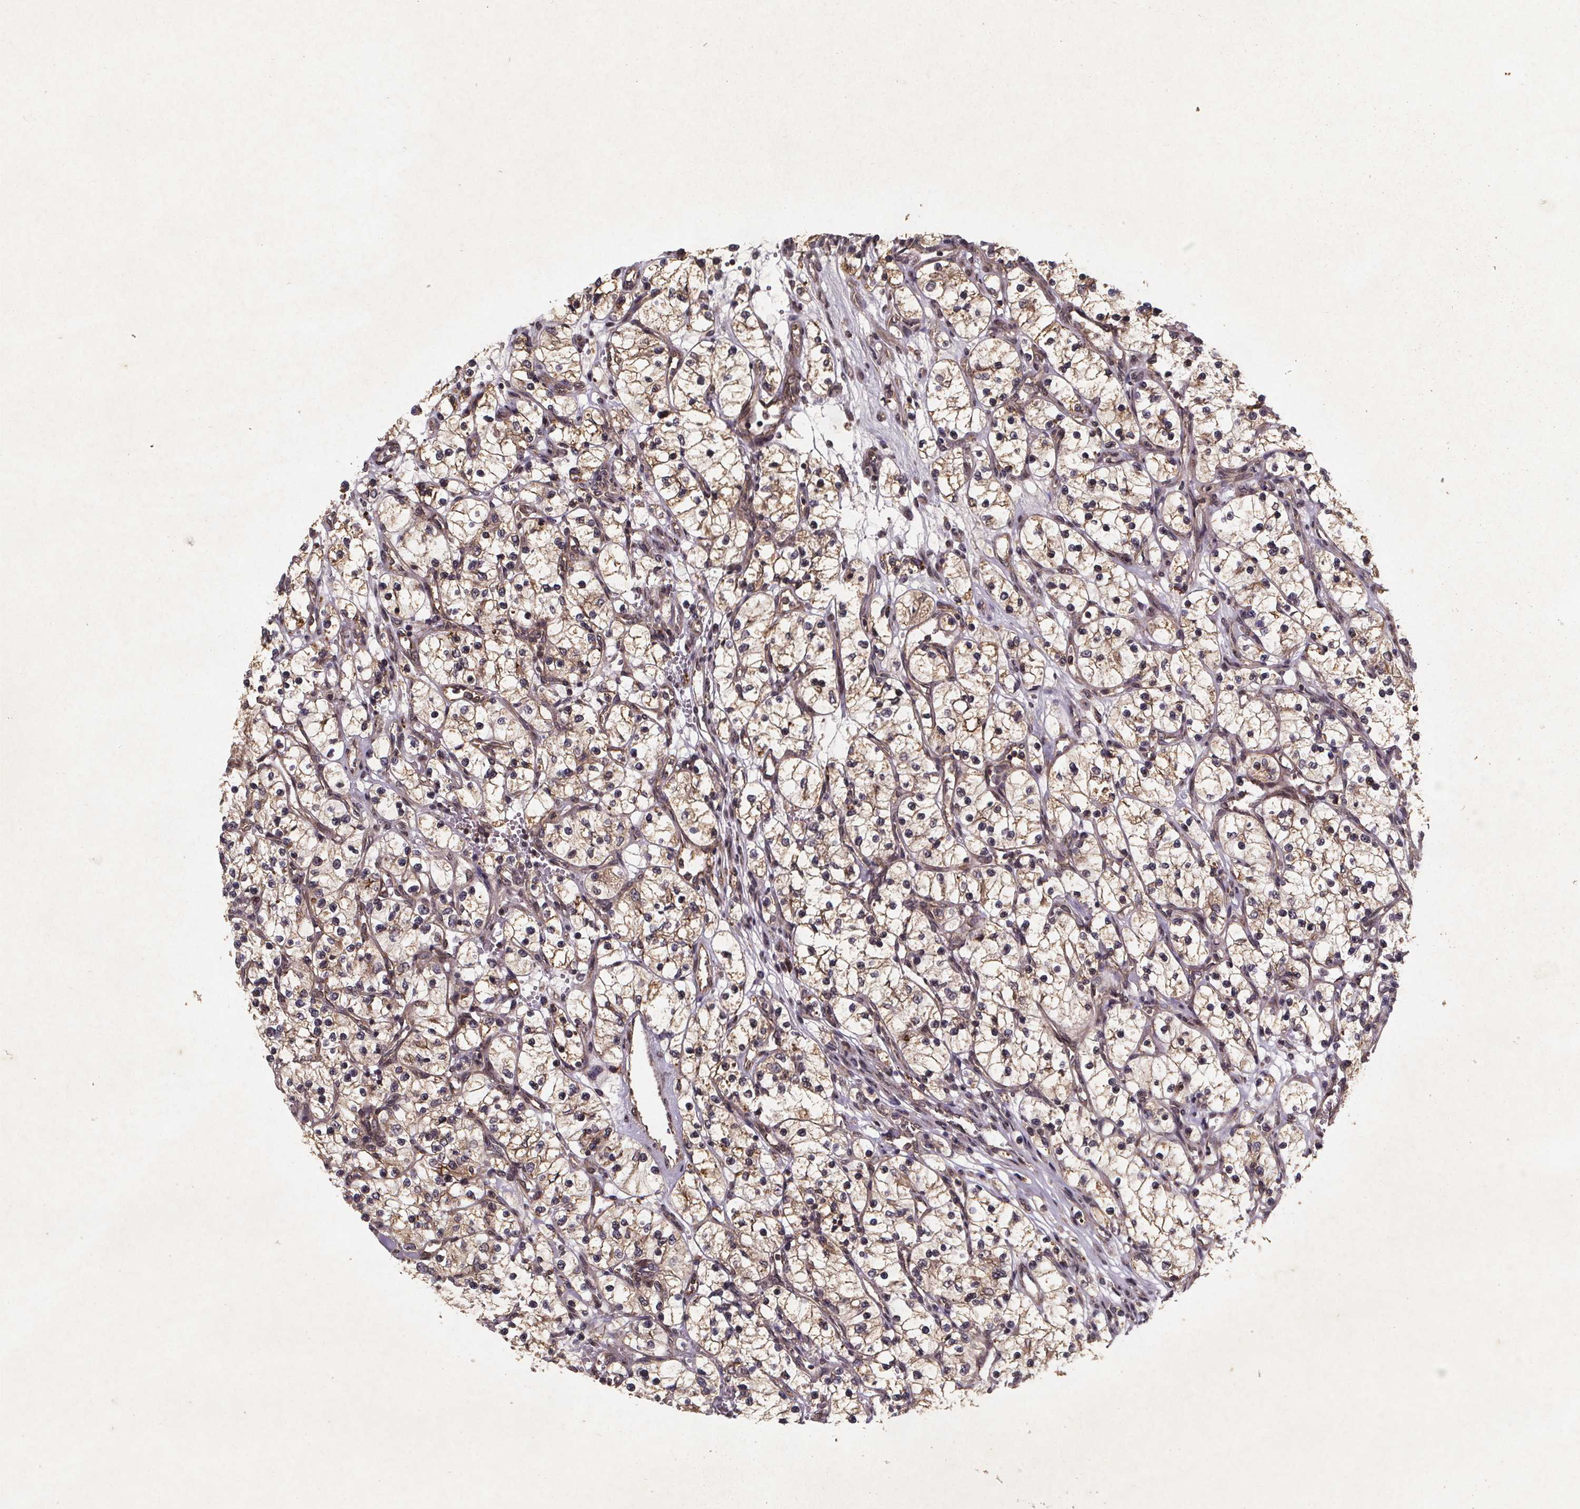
{"staining": {"intensity": "moderate", "quantity": "25%-75%", "location": "cytoplasmic/membranous"}, "tissue": "renal cancer", "cell_type": "Tumor cells", "image_type": "cancer", "snomed": [{"axis": "morphology", "description": "Adenocarcinoma, NOS"}, {"axis": "topography", "description": "Kidney"}], "caption": "Immunohistochemistry (DAB) staining of human renal cancer (adenocarcinoma) reveals moderate cytoplasmic/membranous protein staining in about 25%-75% of tumor cells.", "gene": "PIERCE2", "patient": {"sex": "female", "age": 69}}